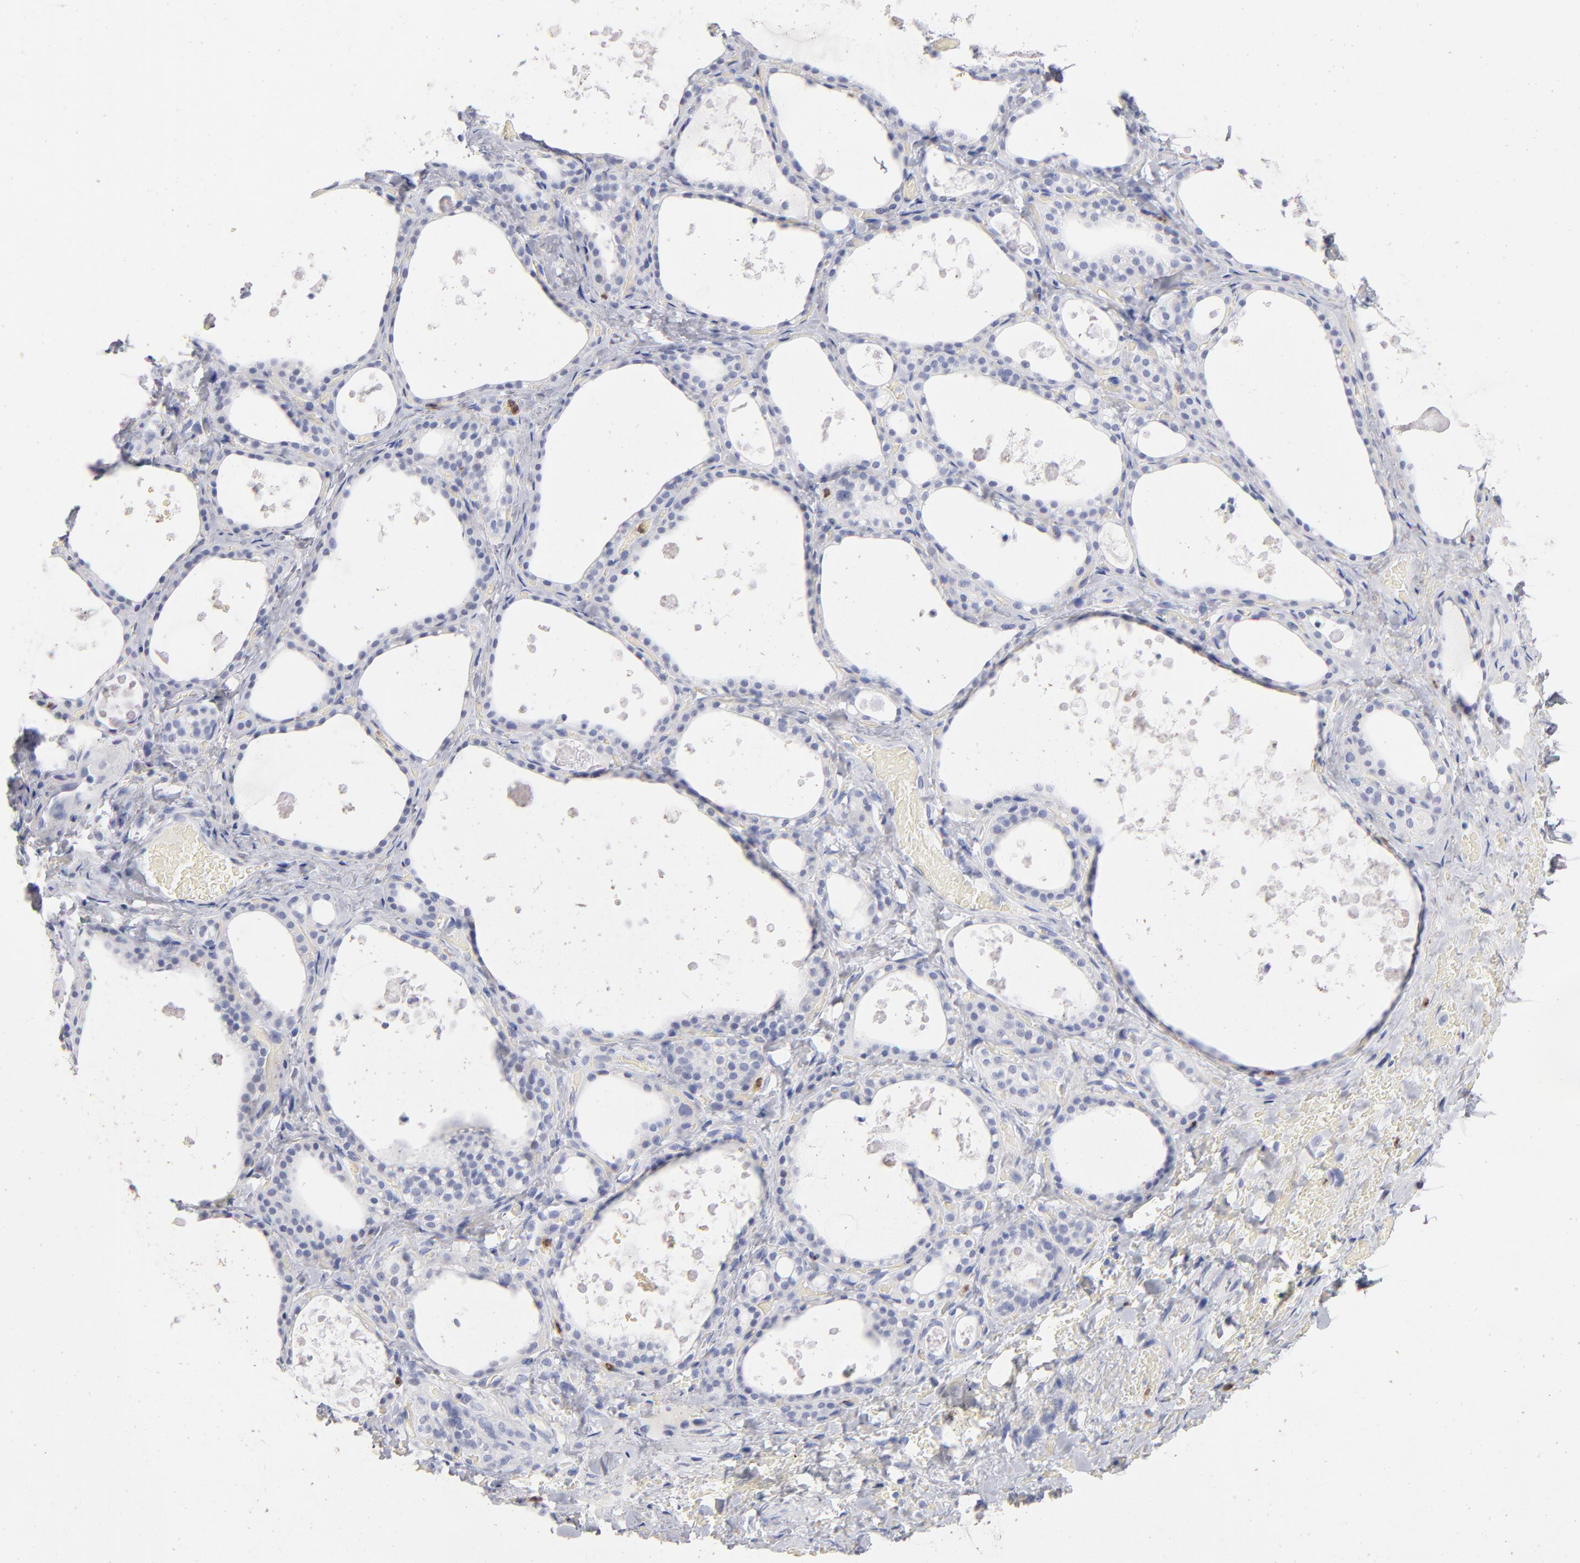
{"staining": {"intensity": "negative", "quantity": "none", "location": "none"}, "tissue": "thyroid gland", "cell_type": "Glandular cells", "image_type": "normal", "snomed": [{"axis": "morphology", "description": "Normal tissue, NOS"}, {"axis": "topography", "description": "Thyroid gland"}], "caption": "This is a photomicrograph of immunohistochemistry (IHC) staining of benign thyroid gland, which shows no staining in glandular cells. (DAB (3,3'-diaminobenzidine) IHC with hematoxylin counter stain).", "gene": "ARG1", "patient": {"sex": "male", "age": 61}}